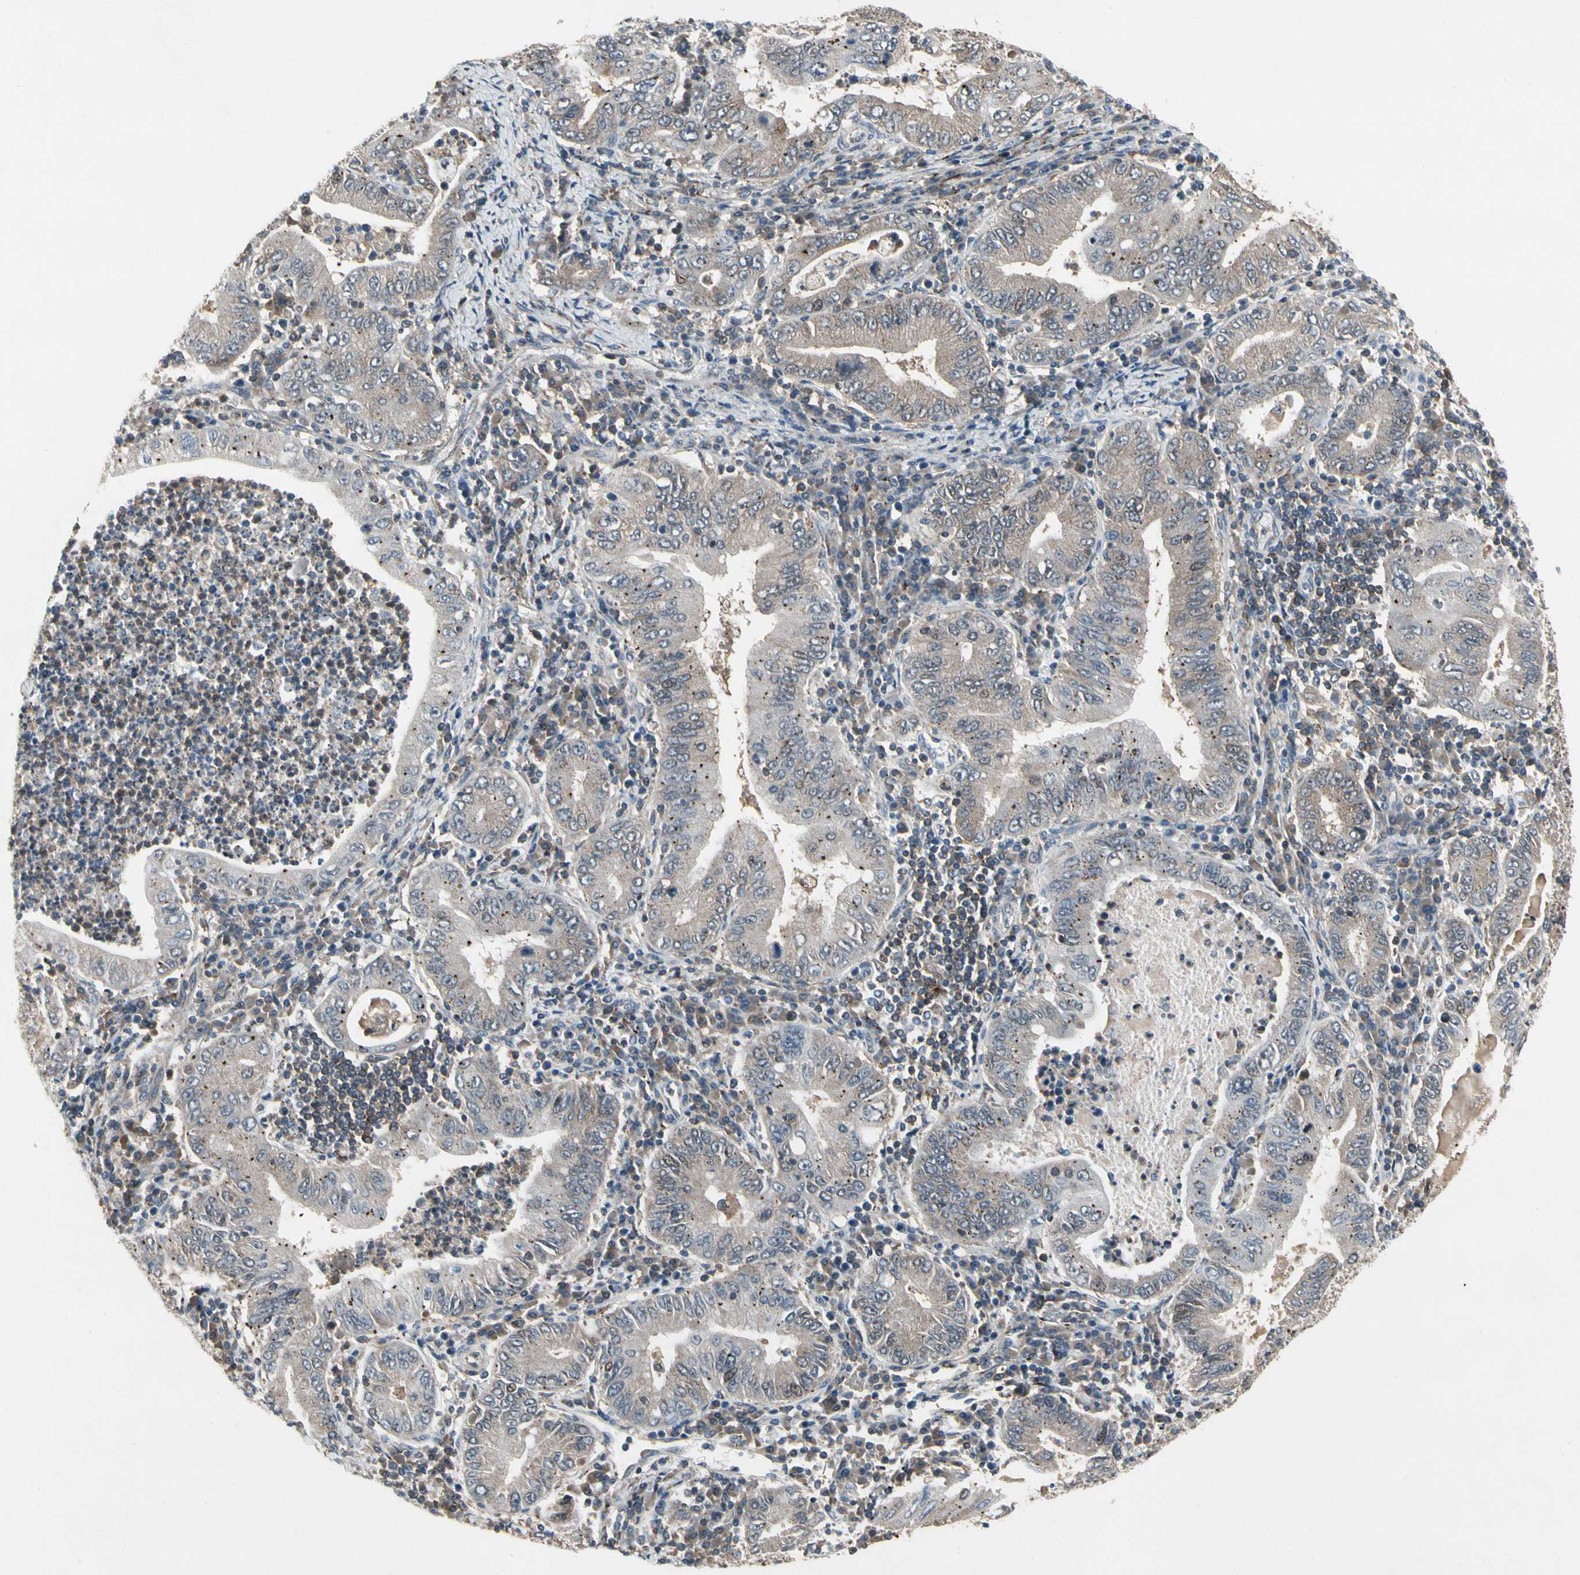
{"staining": {"intensity": "weak", "quantity": "25%-75%", "location": "cytoplasmic/membranous,nuclear"}, "tissue": "stomach cancer", "cell_type": "Tumor cells", "image_type": "cancer", "snomed": [{"axis": "morphology", "description": "Normal tissue, NOS"}, {"axis": "morphology", "description": "Adenocarcinoma, NOS"}, {"axis": "topography", "description": "Esophagus"}, {"axis": "topography", "description": "Stomach, upper"}, {"axis": "topography", "description": "Peripheral nerve tissue"}], "caption": "Stomach cancer (adenocarcinoma) stained with DAB immunohistochemistry shows low levels of weak cytoplasmic/membranous and nuclear expression in approximately 25%-75% of tumor cells.", "gene": "NMI", "patient": {"sex": "male", "age": 62}}